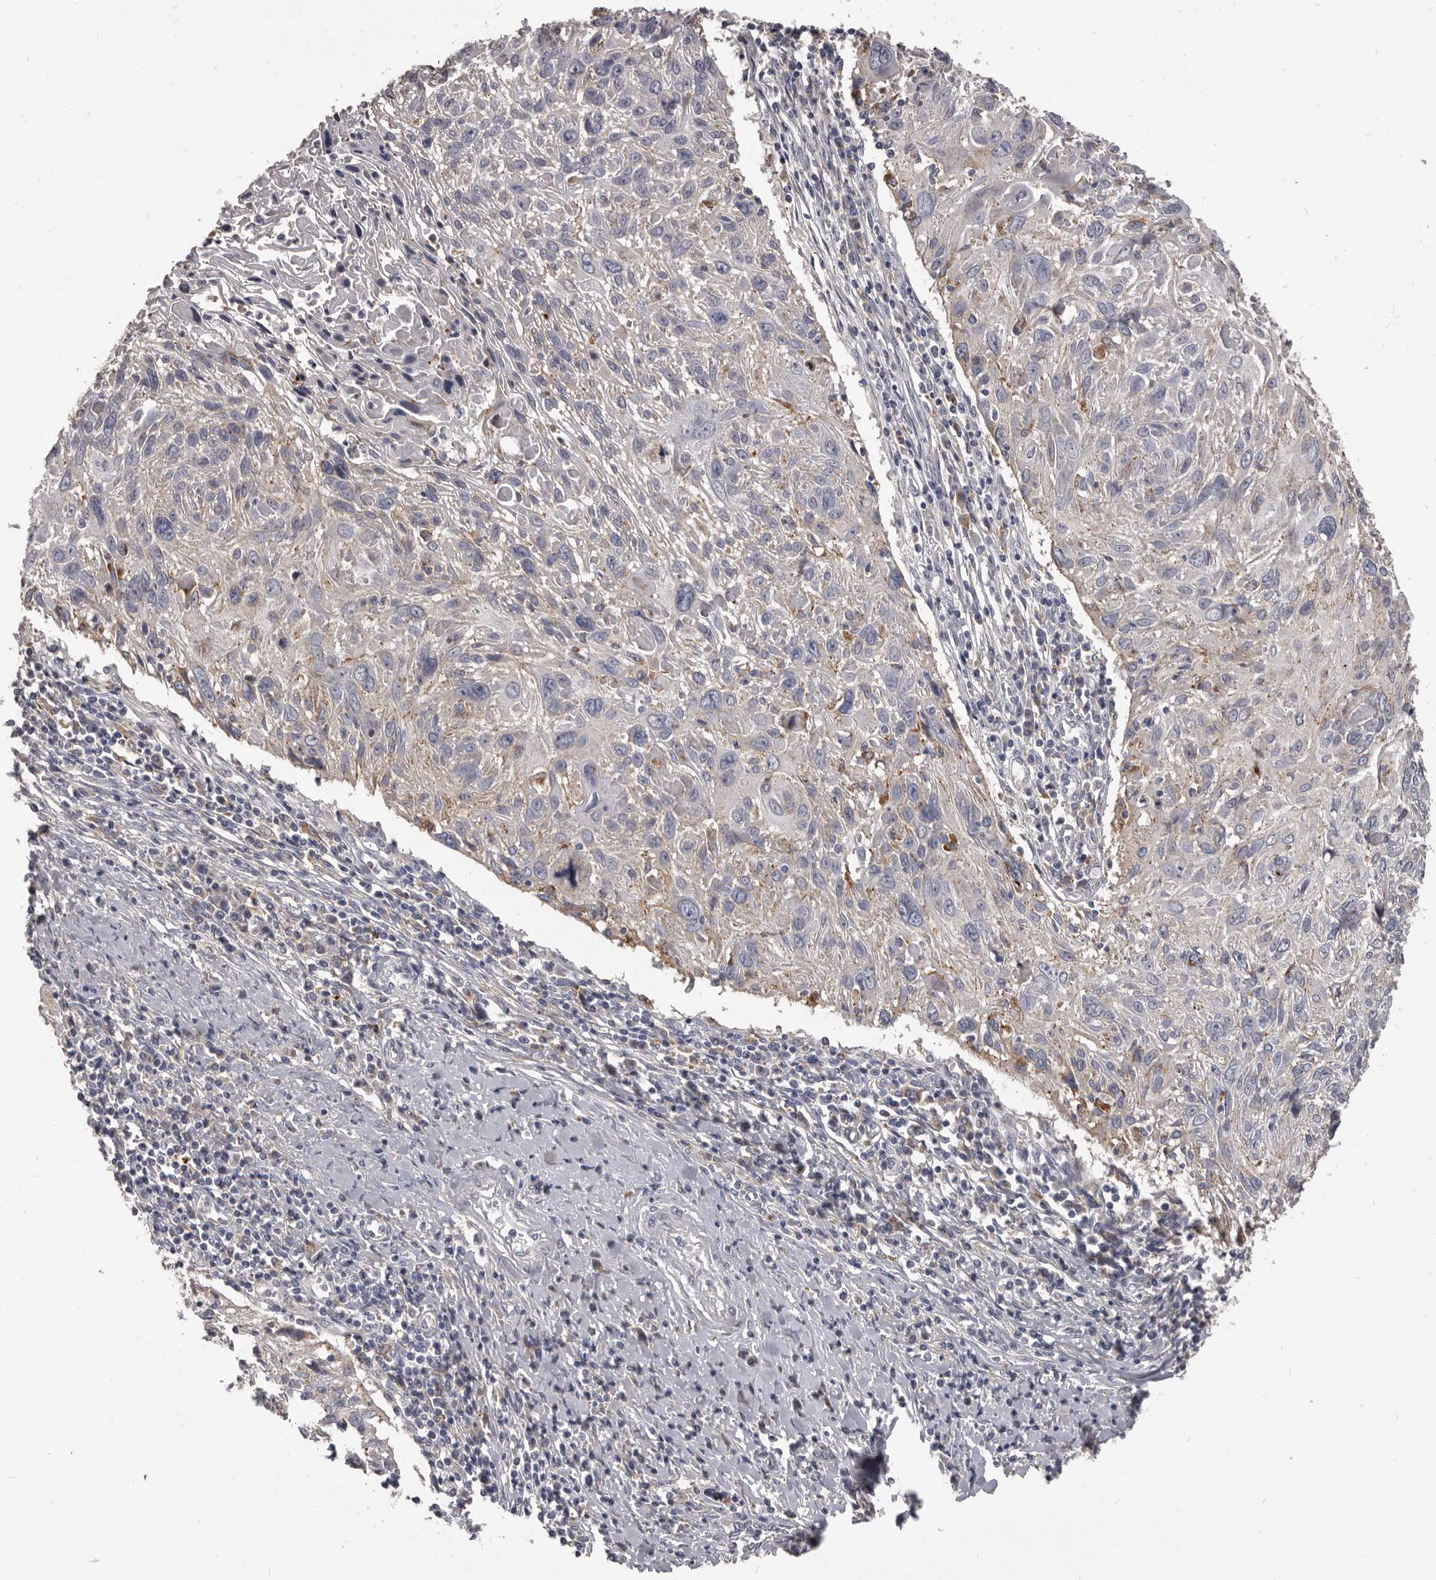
{"staining": {"intensity": "negative", "quantity": "none", "location": "none"}, "tissue": "cervical cancer", "cell_type": "Tumor cells", "image_type": "cancer", "snomed": [{"axis": "morphology", "description": "Squamous cell carcinoma, NOS"}, {"axis": "topography", "description": "Cervix"}], "caption": "DAB (3,3'-diaminobenzidine) immunohistochemical staining of human cervical cancer displays no significant staining in tumor cells.", "gene": "PI4K2A", "patient": {"sex": "female", "age": 51}}